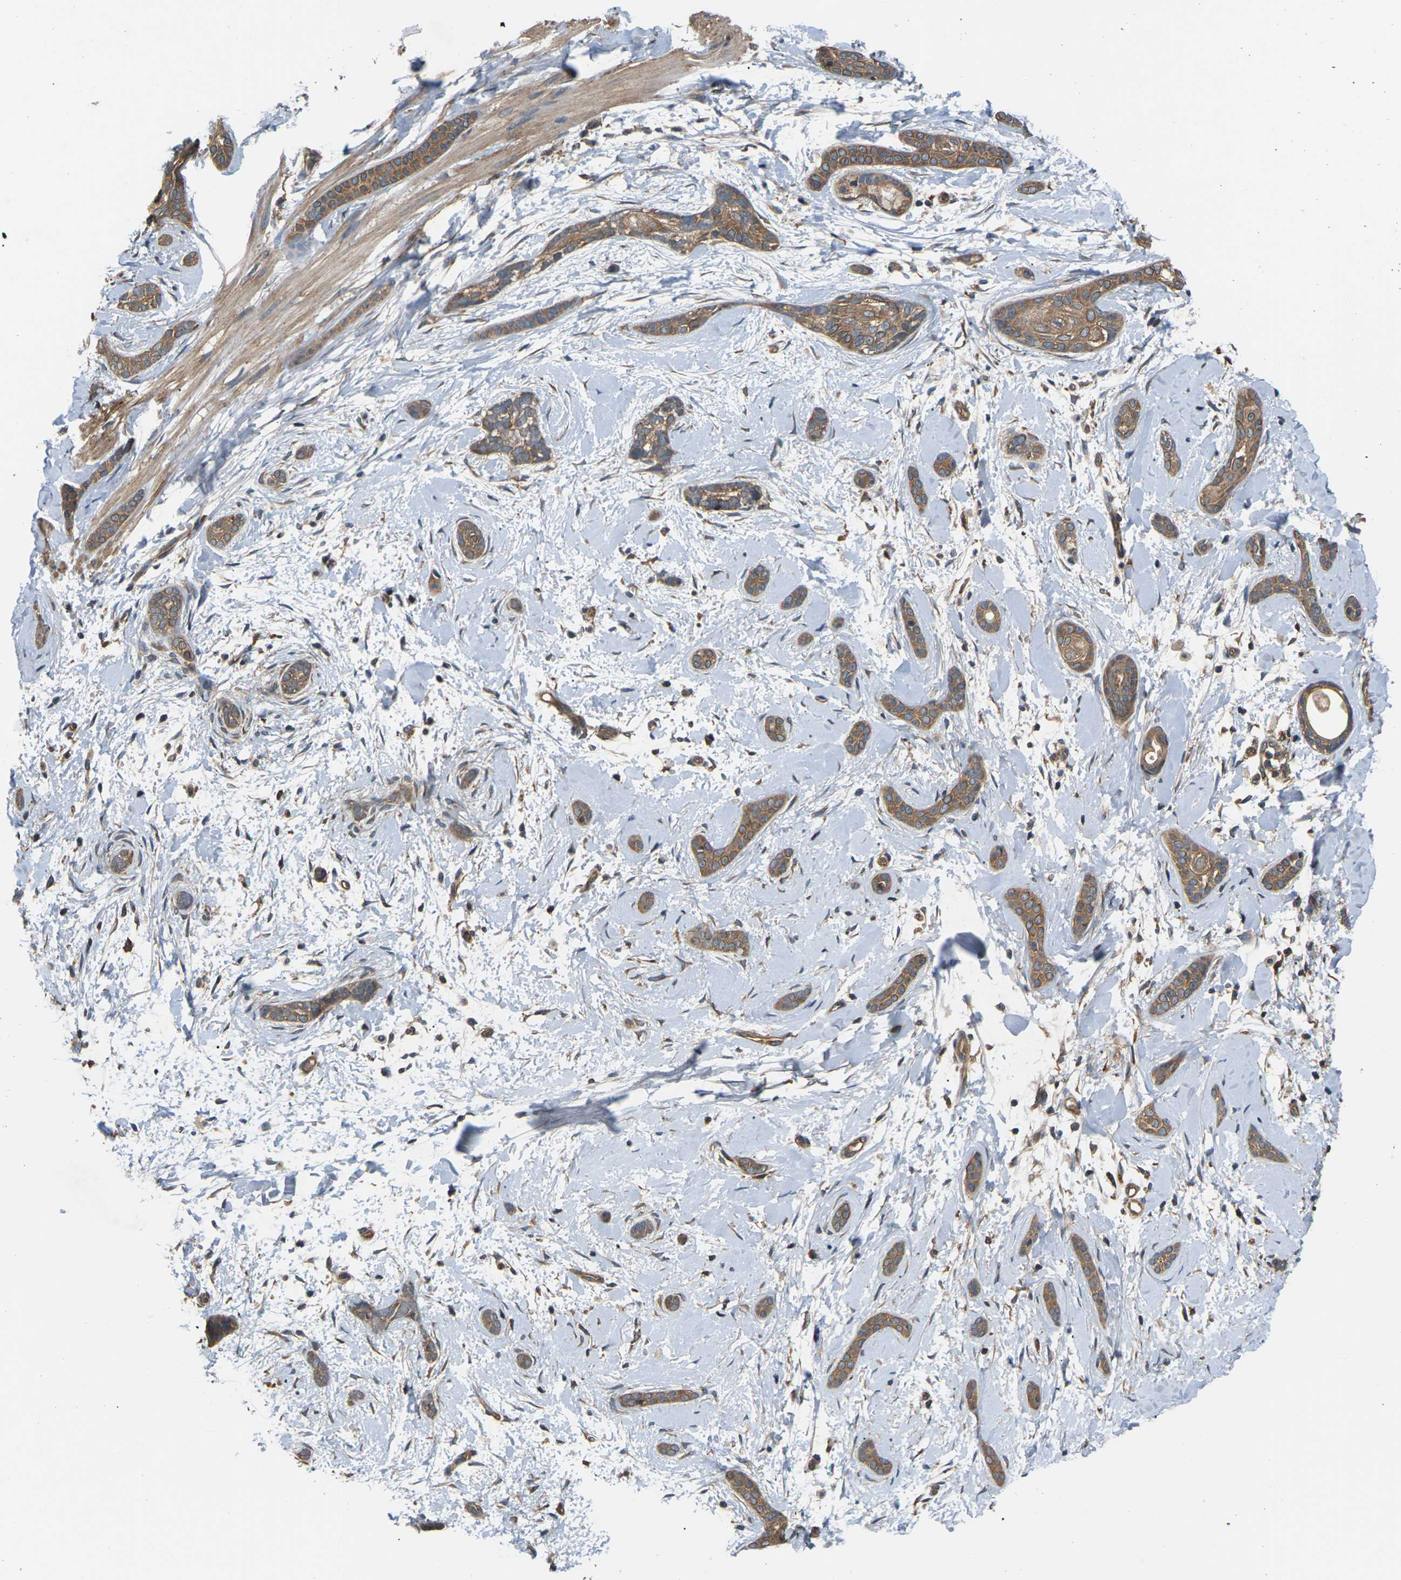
{"staining": {"intensity": "moderate", "quantity": ">75%", "location": "cytoplasmic/membranous"}, "tissue": "skin cancer", "cell_type": "Tumor cells", "image_type": "cancer", "snomed": [{"axis": "morphology", "description": "Basal cell carcinoma"}, {"axis": "morphology", "description": "Adnexal tumor, benign"}, {"axis": "topography", "description": "Skin"}], "caption": "DAB (3,3'-diaminobenzidine) immunohistochemical staining of human skin benign adnexal tumor exhibits moderate cytoplasmic/membranous protein expression in about >75% of tumor cells. Immunohistochemistry stains the protein in brown and the nuclei are stained blue.", "gene": "NRAS", "patient": {"sex": "female", "age": 42}}